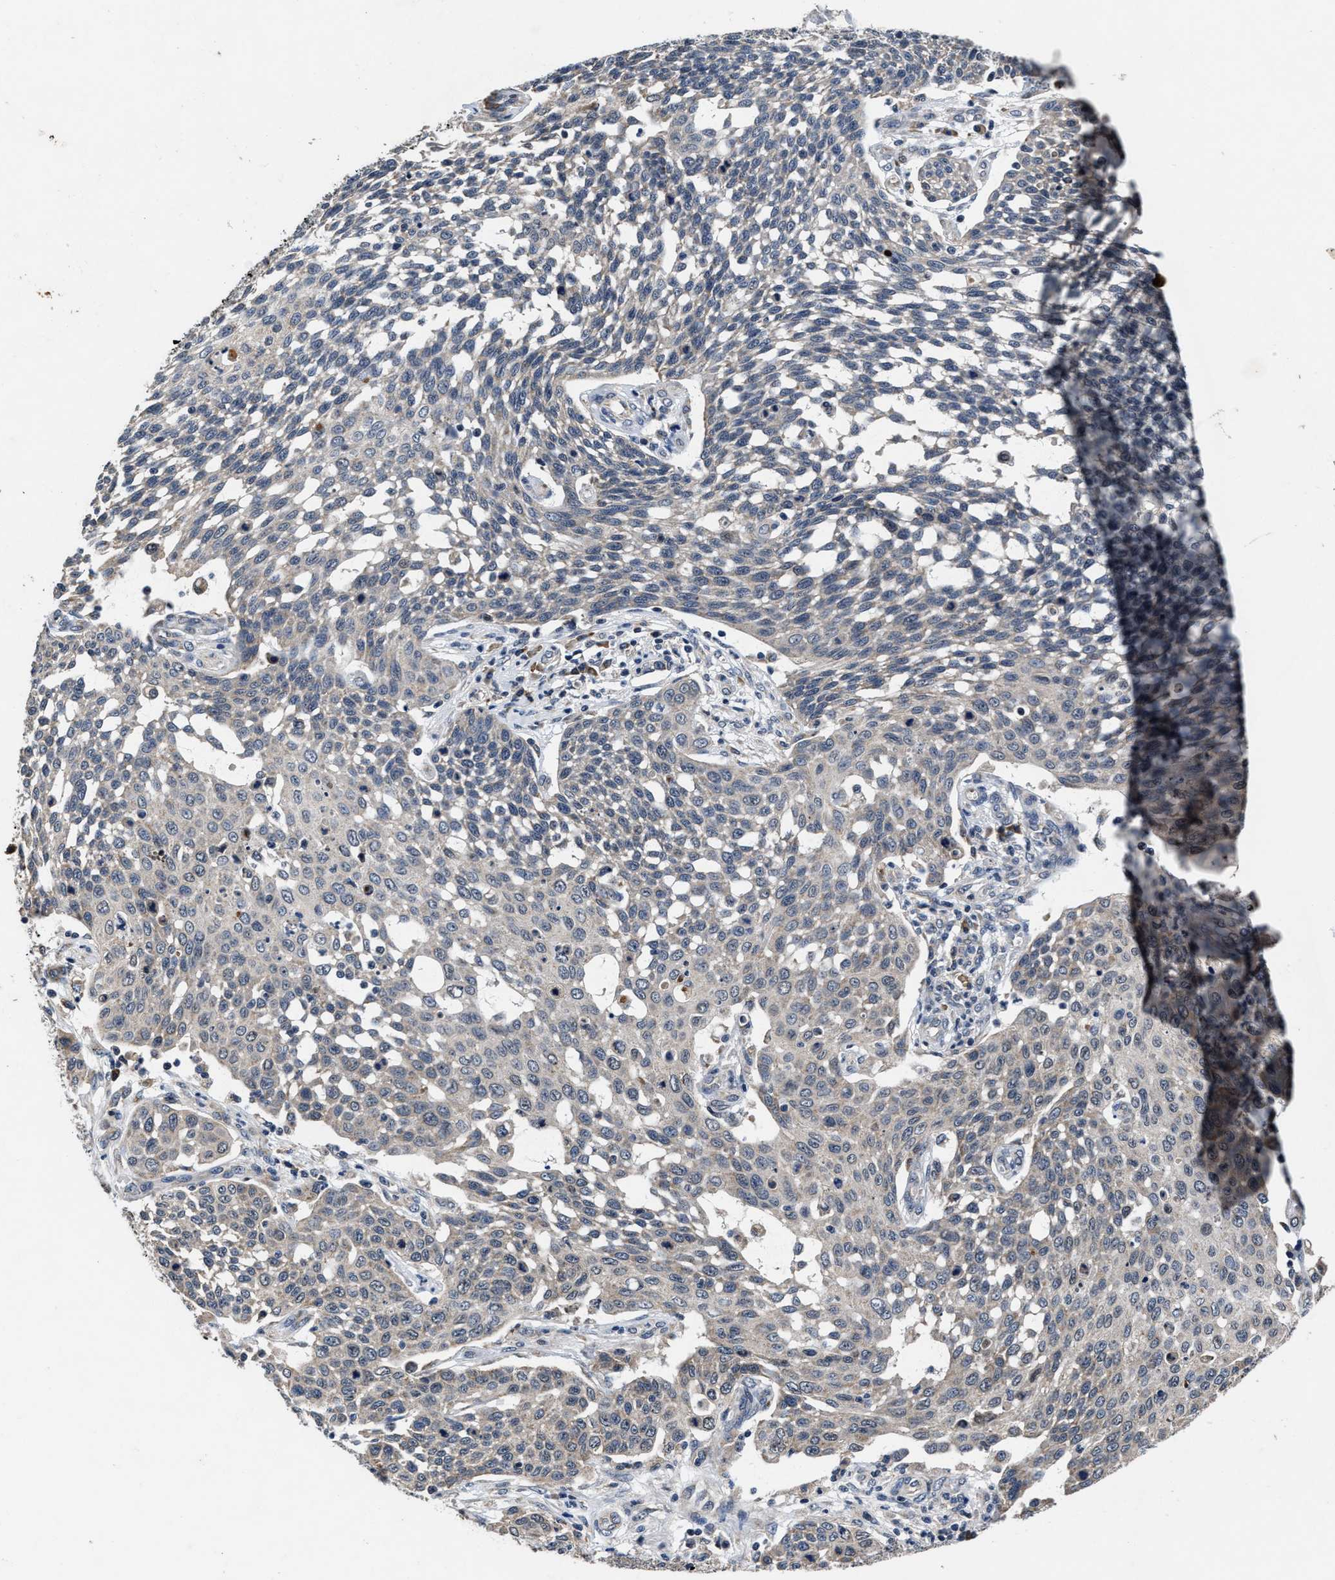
{"staining": {"intensity": "weak", "quantity": "<25%", "location": "cytoplasmic/membranous"}, "tissue": "cervical cancer", "cell_type": "Tumor cells", "image_type": "cancer", "snomed": [{"axis": "morphology", "description": "Squamous cell carcinoma, NOS"}, {"axis": "topography", "description": "Cervix"}], "caption": "Histopathology image shows no significant protein staining in tumor cells of cervical cancer.", "gene": "TMEM53", "patient": {"sex": "female", "age": 34}}